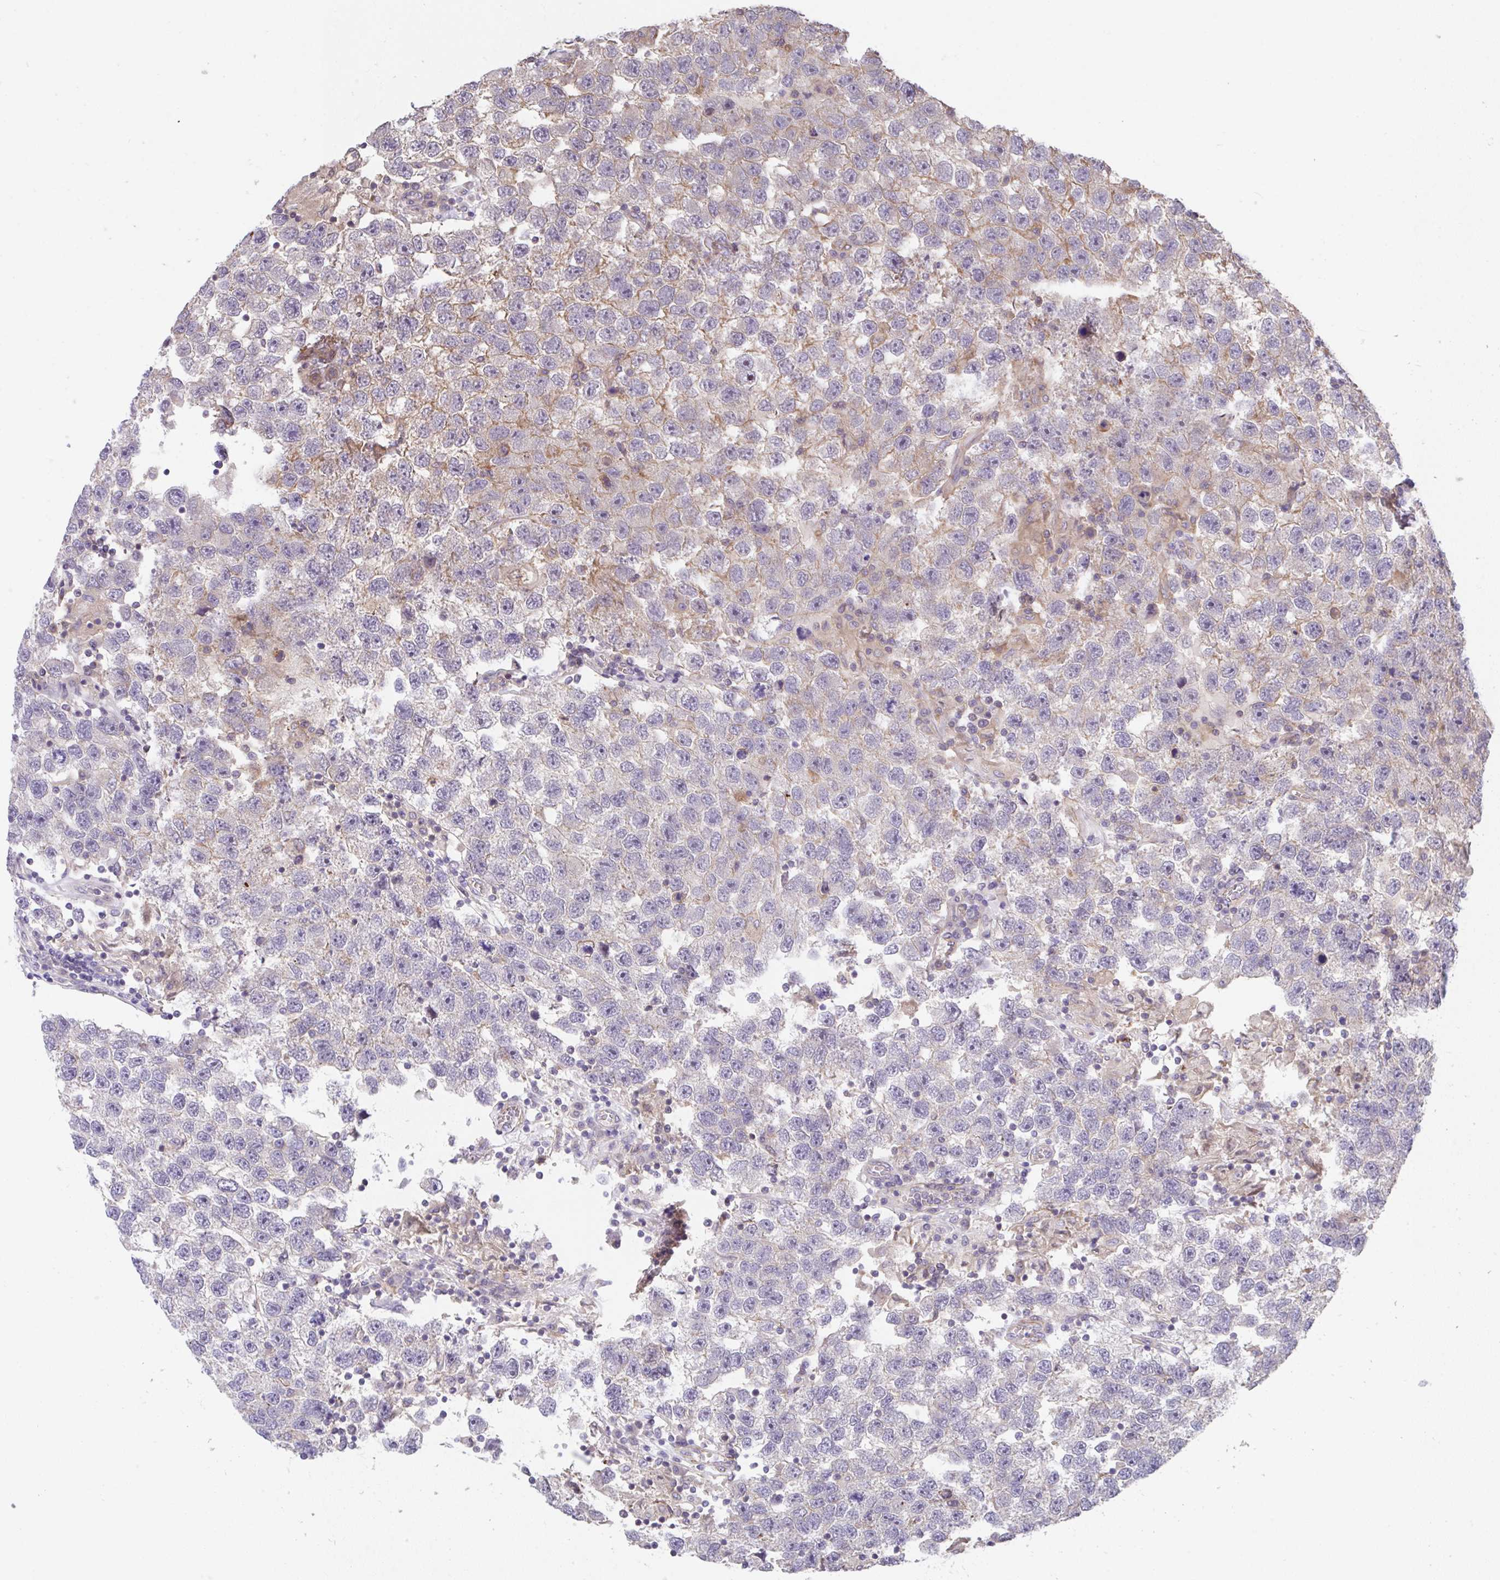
{"staining": {"intensity": "moderate", "quantity": "<25%", "location": "cytoplasmic/membranous"}, "tissue": "testis cancer", "cell_type": "Tumor cells", "image_type": "cancer", "snomed": [{"axis": "morphology", "description": "Seminoma, NOS"}, {"axis": "topography", "description": "Testis"}], "caption": "An IHC photomicrograph of tumor tissue is shown. Protein staining in brown highlights moderate cytoplasmic/membranous positivity in seminoma (testis) within tumor cells.", "gene": "ZNF696", "patient": {"sex": "male", "age": 26}}